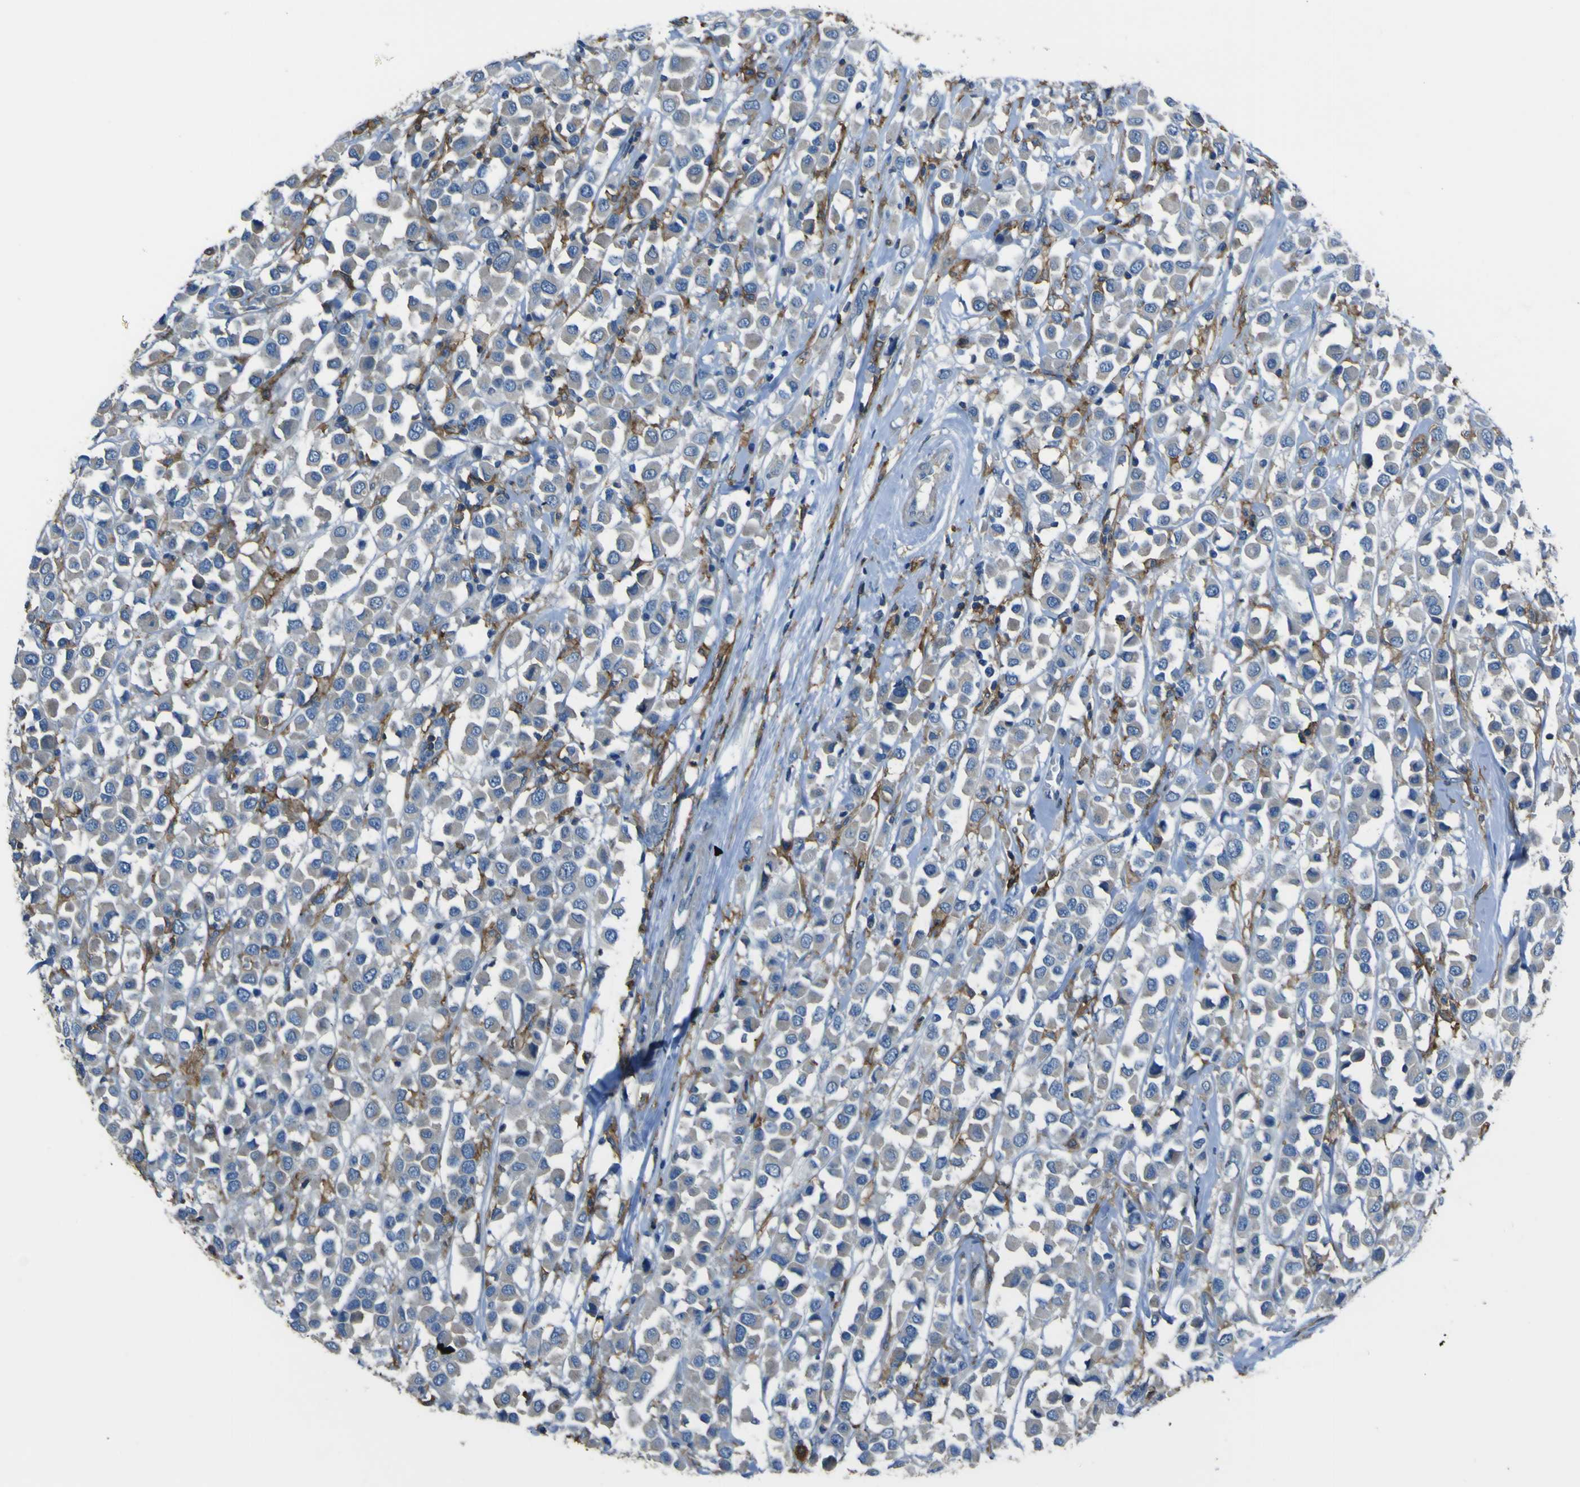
{"staining": {"intensity": "negative", "quantity": "none", "location": "none"}, "tissue": "breast cancer", "cell_type": "Tumor cells", "image_type": "cancer", "snomed": [{"axis": "morphology", "description": "Duct carcinoma"}, {"axis": "topography", "description": "Breast"}], "caption": "Immunohistochemical staining of human invasive ductal carcinoma (breast) reveals no significant expression in tumor cells.", "gene": "LAIR1", "patient": {"sex": "female", "age": 61}}